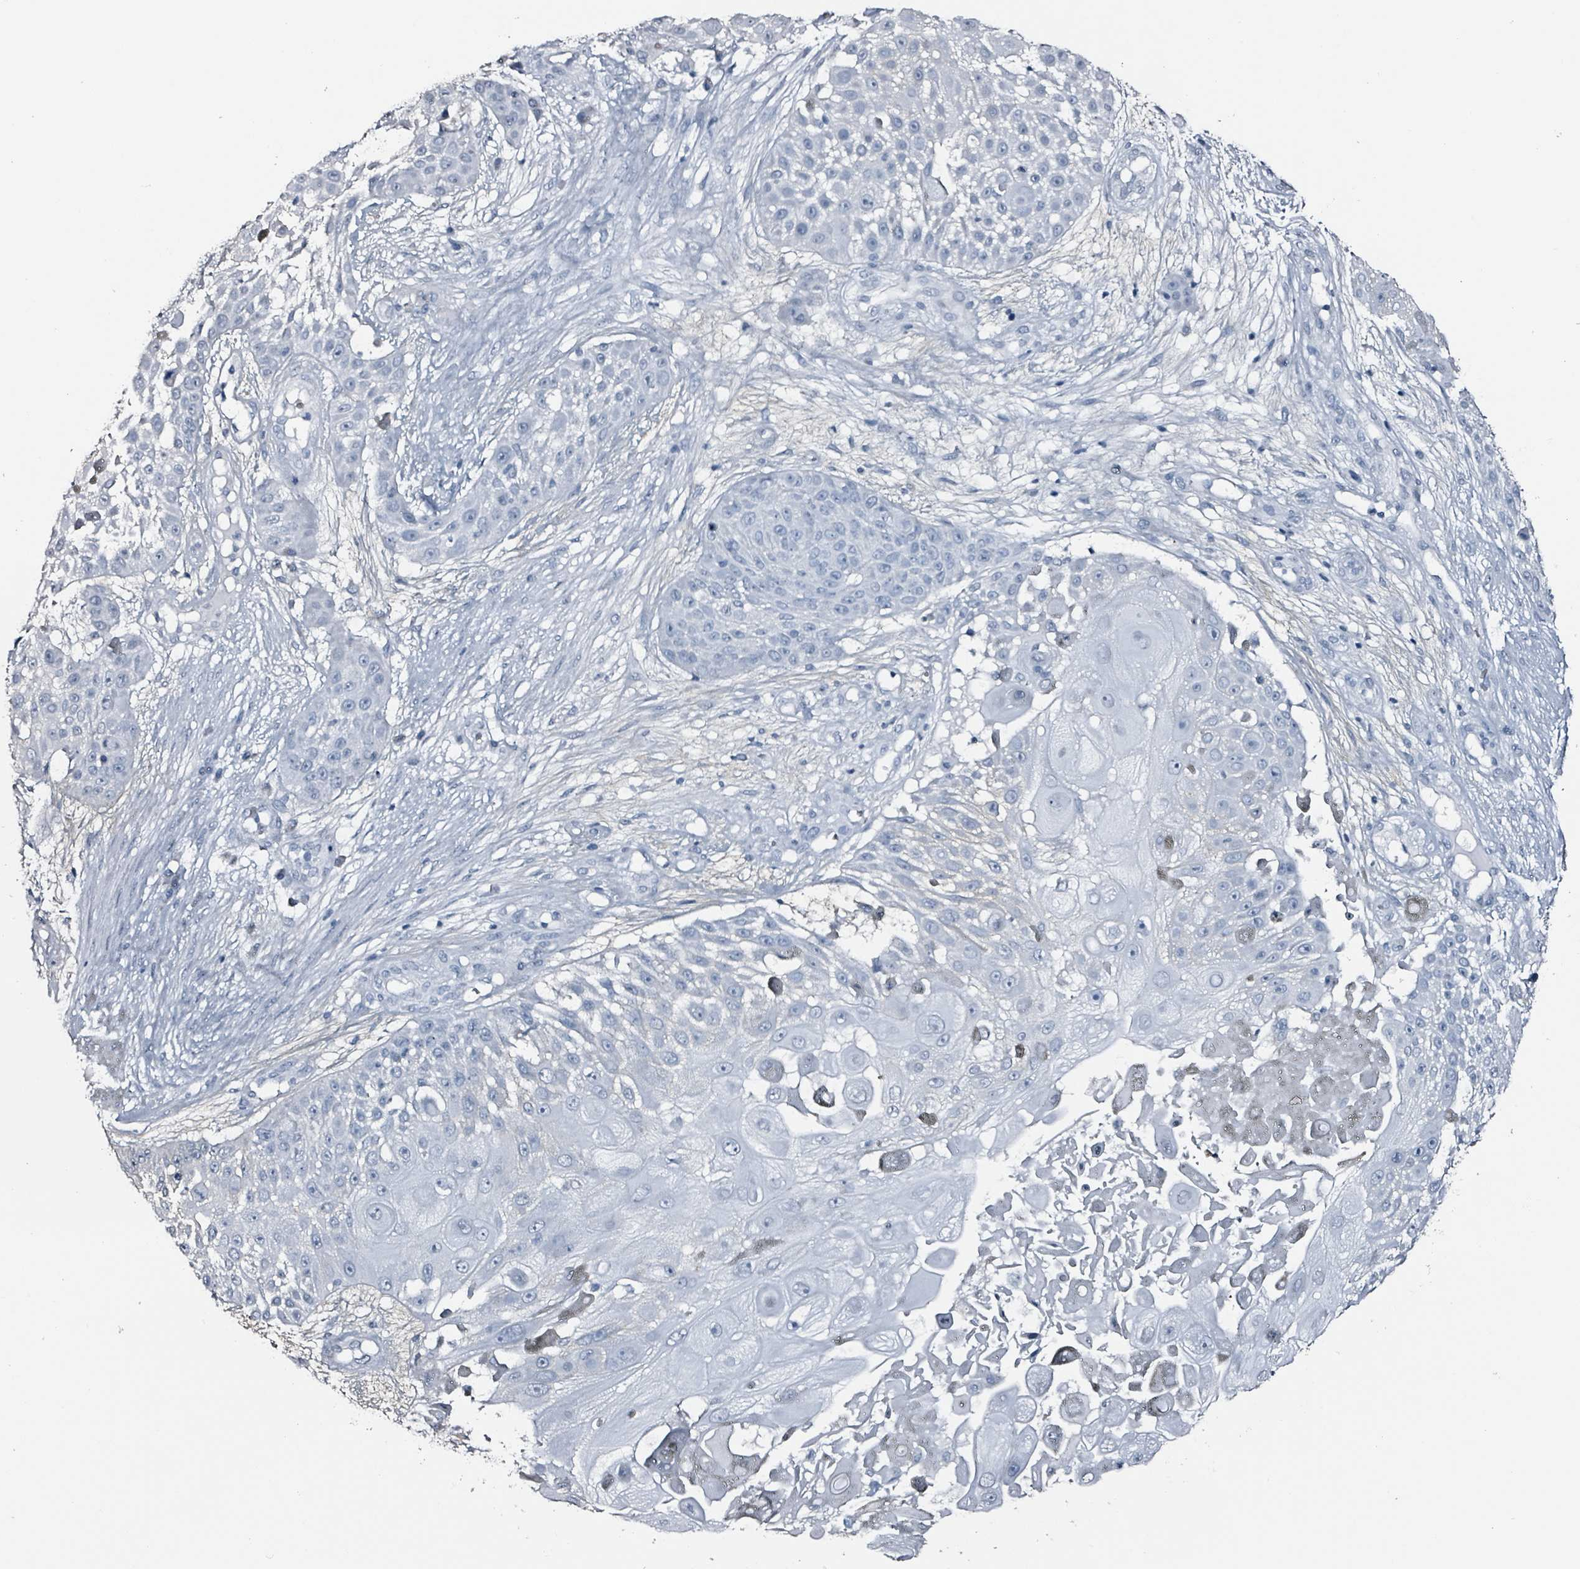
{"staining": {"intensity": "negative", "quantity": "none", "location": "none"}, "tissue": "skin cancer", "cell_type": "Tumor cells", "image_type": "cancer", "snomed": [{"axis": "morphology", "description": "Squamous cell carcinoma, NOS"}, {"axis": "topography", "description": "Skin"}], "caption": "DAB immunohistochemical staining of skin squamous cell carcinoma displays no significant expression in tumor cells. (Immunohistochemistry, brightfield microscopy, high magnification).", "gene": "CA9", "patient": {"sex": "female", "age": 86}}